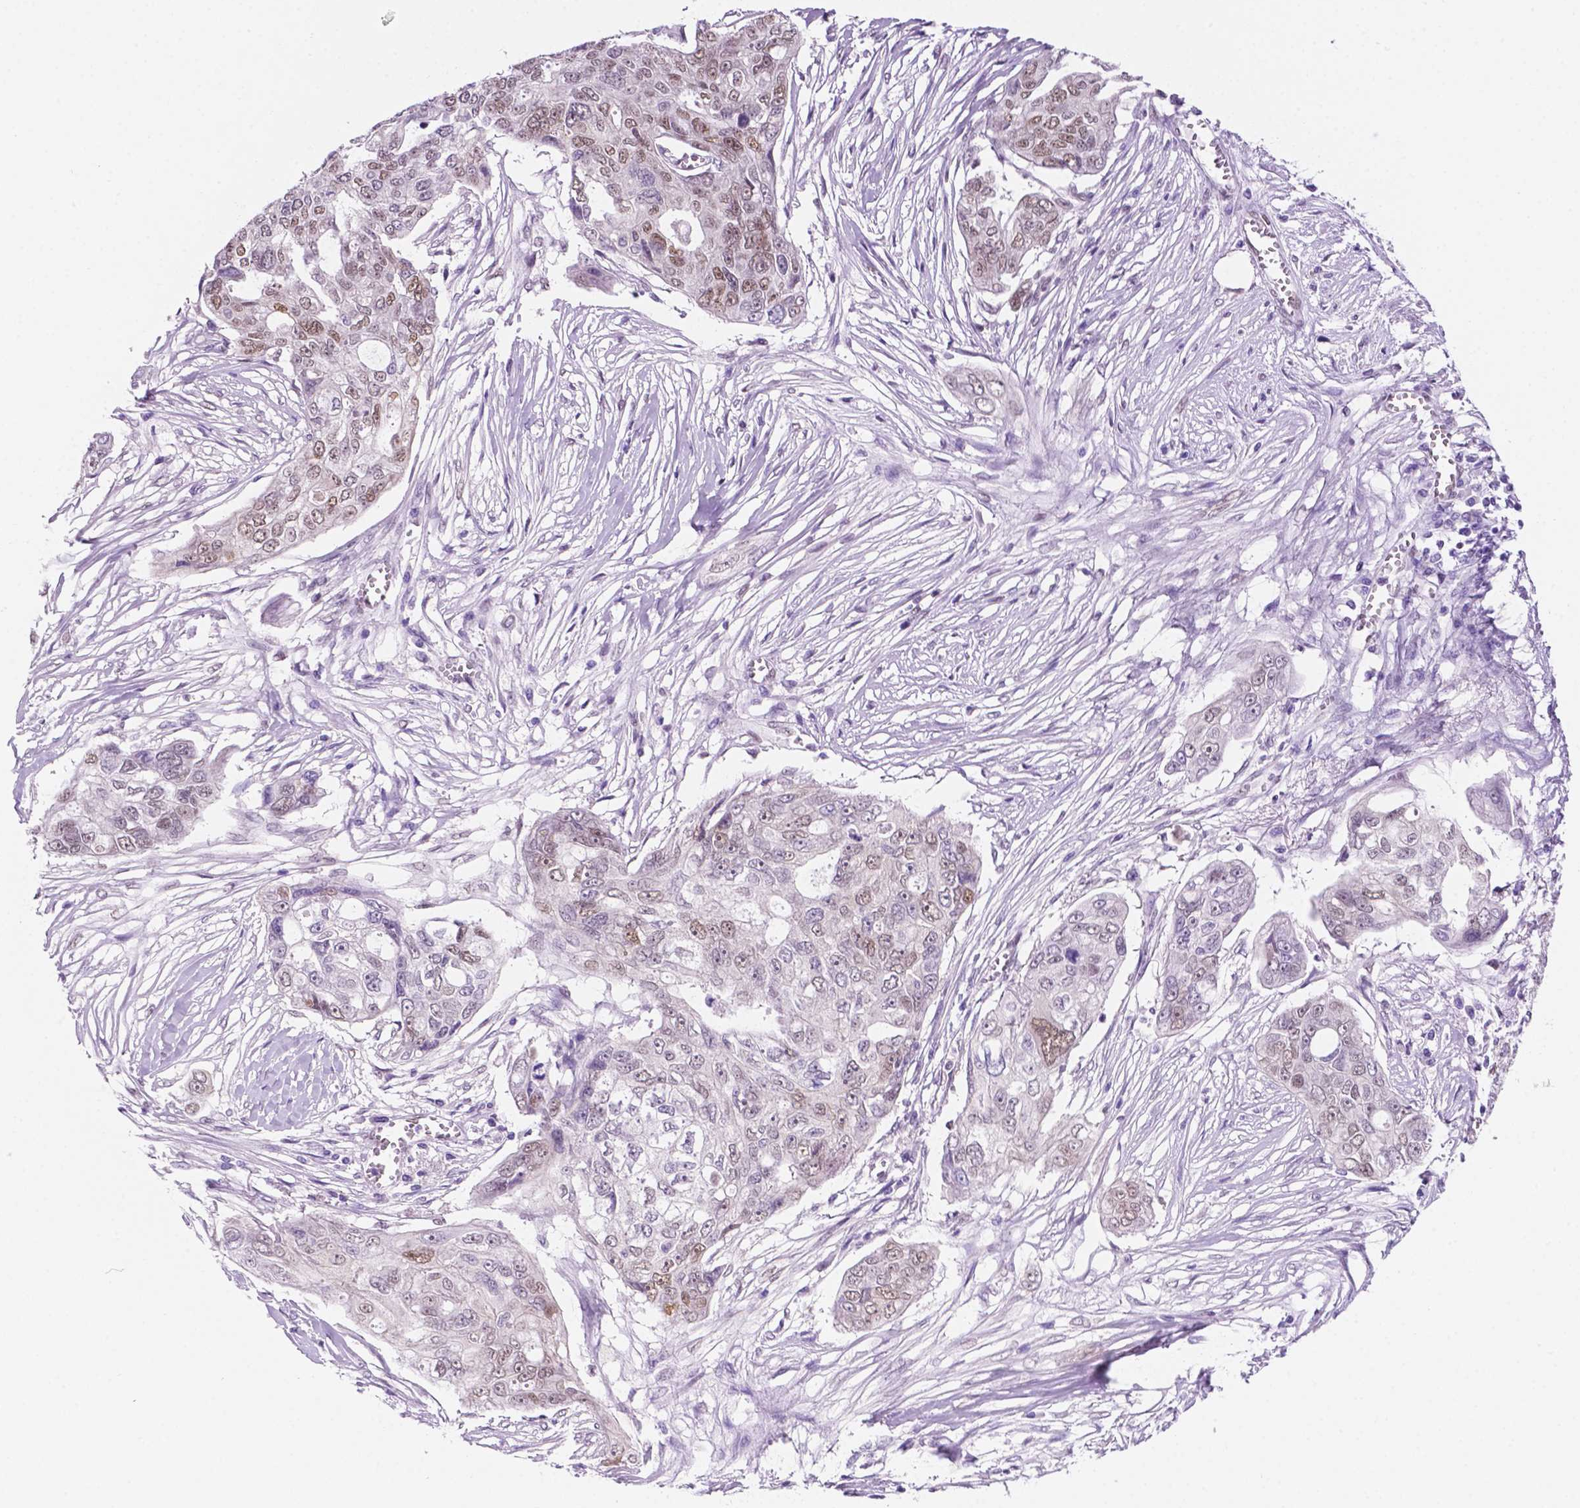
{"staining": {"intensity": "moderate", "quantity": "<25%", "location": "nuclear"}, "tissue": "ovarian cancer", "cell_type": "Tumor cells", "image_type": "cancer", "snomed": [{"axis": "morphology", "description": "Carcinoma, endometroid"}, {"axis": "topography", "description": "Ovary"}], "caption": "A photomicrograph of ovarian cancer (endometroid carcinoma) stained for a protein displays moderate nuclear brown staining in tumor cells.", "gene": "ERF", "patient": {"sex": "female", "age": 70}}